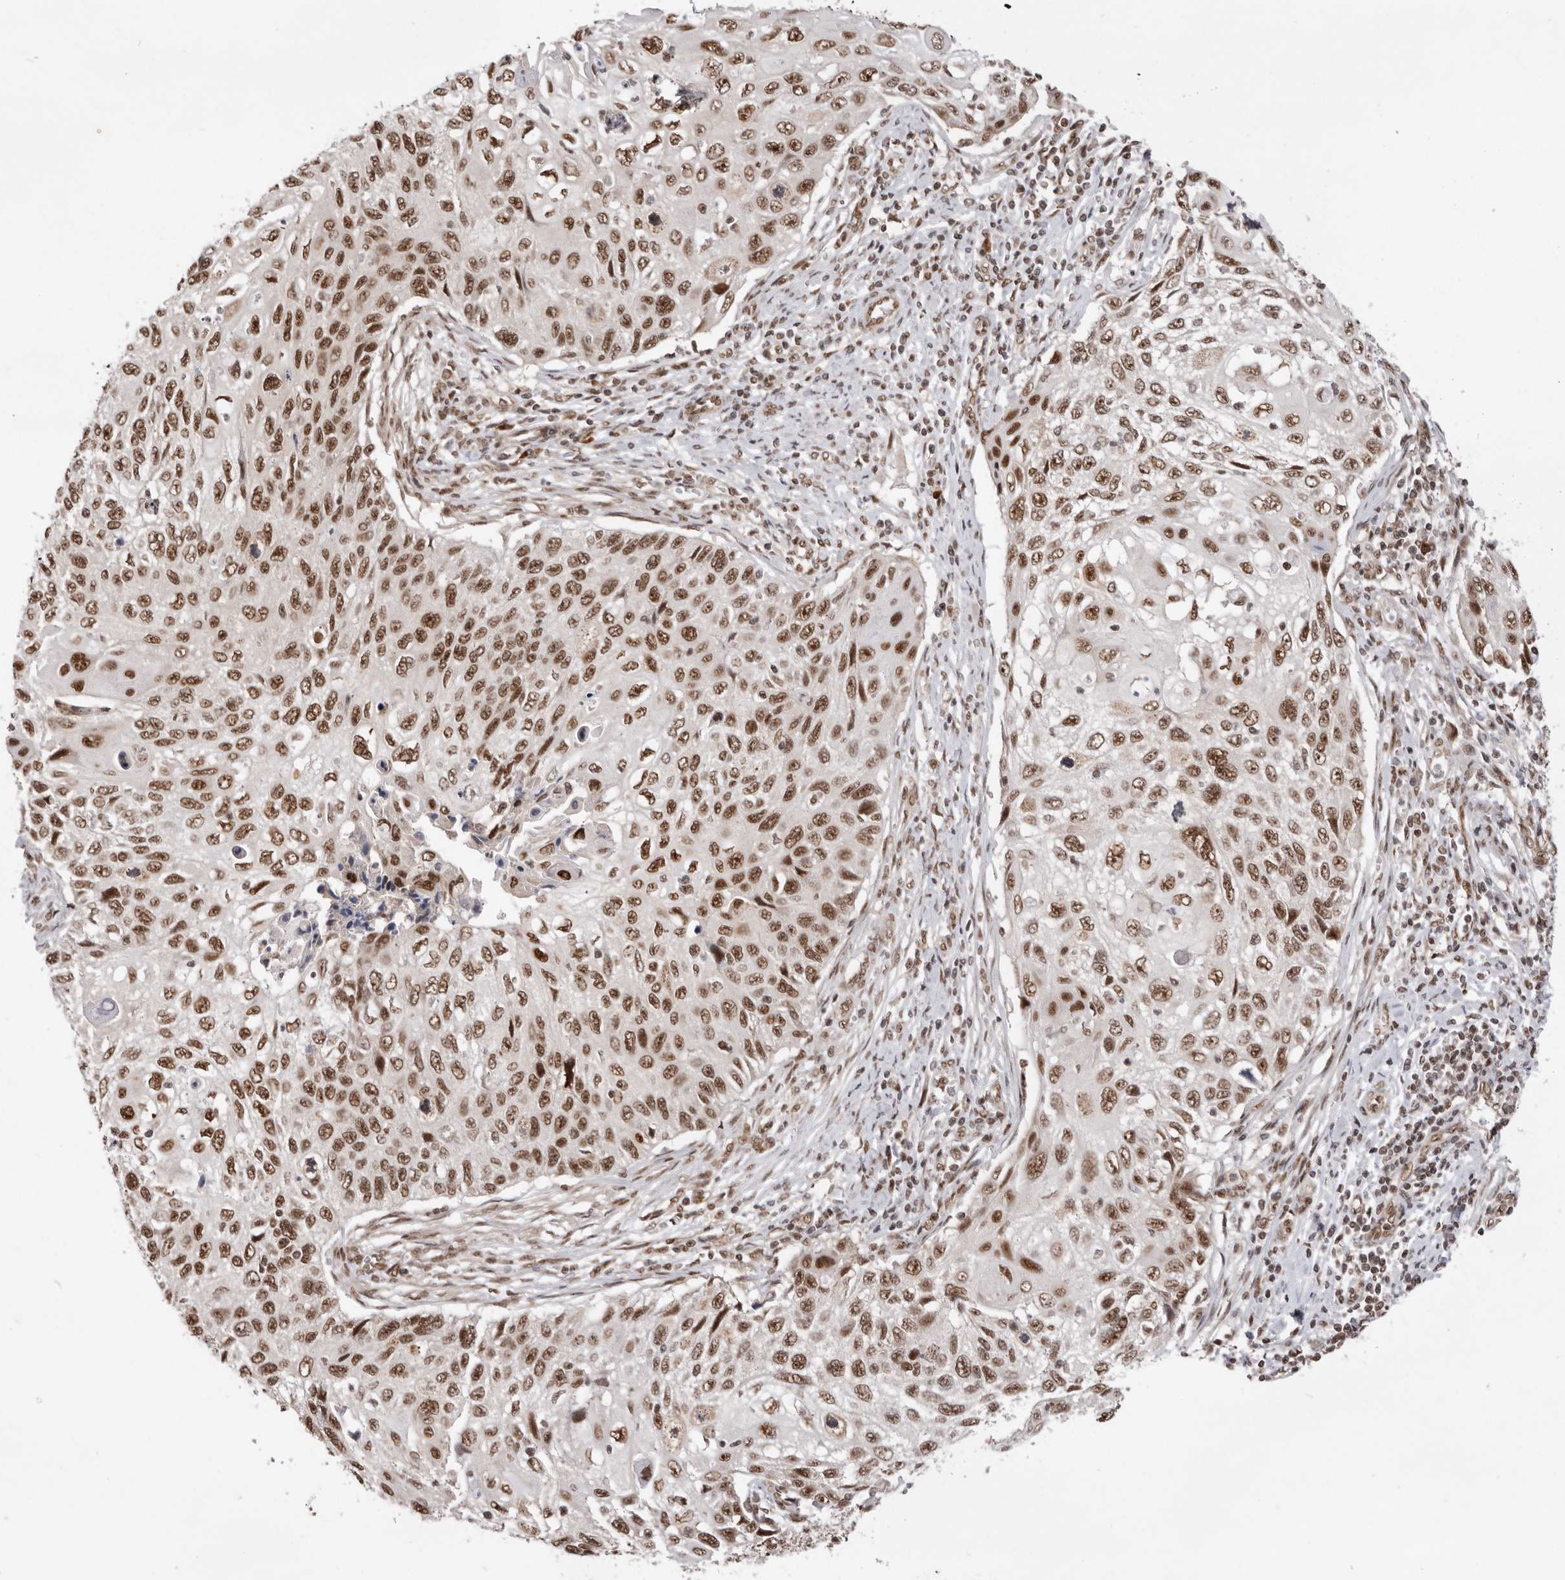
{"staining": {"intensity": "moderate", "quantity": ">75%", "location": "nuclear"}, "tissue": "cervical cancer", "cell_type": "Tumor cells", "image_type": "cancer", "snomed": [{"axis": "morphology", "description": "Squamous cell carcinoma, NOS"}, {"axis": "topography", "description": "Cervix"}], "caption": "The histopathology image displays a brown stain indicating the presence of a protein in the nuclear of tumor cells in cervical cancer.", "gene": "CHTOP", "patient": {"sex": "female", "age": 70}}